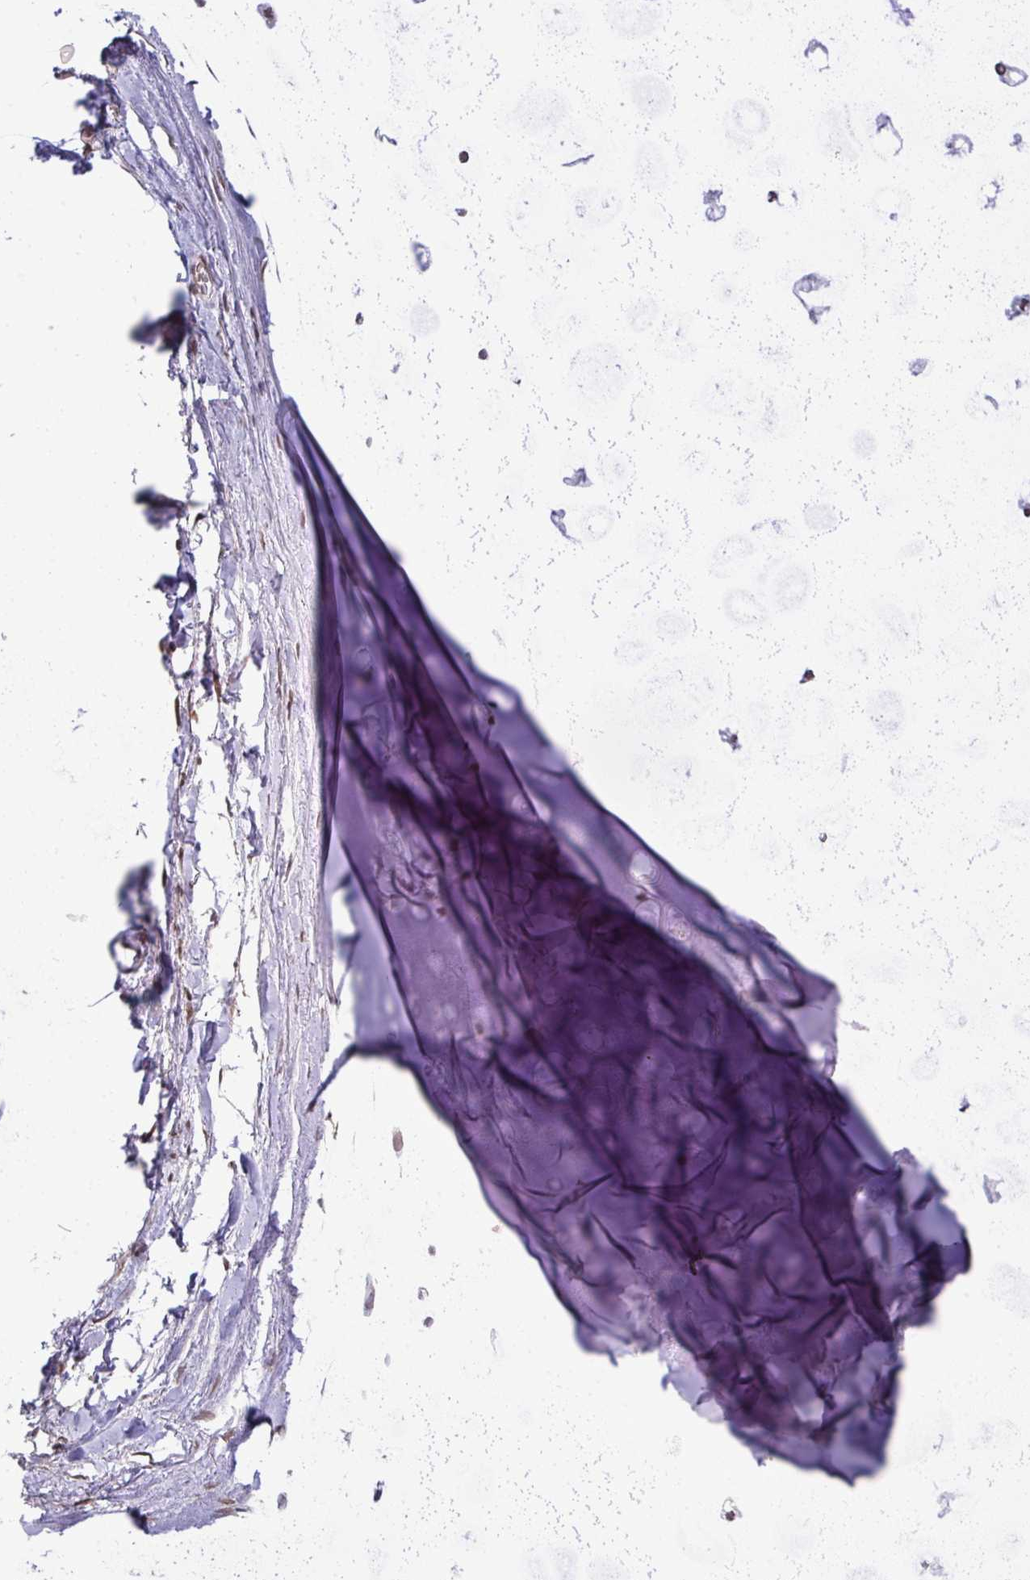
{"staining": {"intensity": "negative", "quantity": "none", "location": "none"}, "tissue": "soft tissue", "cell_type": "Chondrocytes", "image_type": "normal", "snomed": [{"axis": "morphology", "description": "Normal tissue, NOS"}, {"axis": "topography", "description": "Cartilage tissue"}, {"axis": "topography", "description": "Bronchus"}], "caption": "Immunohistochemical staining of unremarkable human soft tissue exhibits no significant expression in chondrocytes. (Stains: DAB immunohistochemistry with hematoxylin counter stain, Microscopy: brightfield microscopy at high magnification).", "gene": "JPT1", "patient": {"sex": "male", "age": 64}}